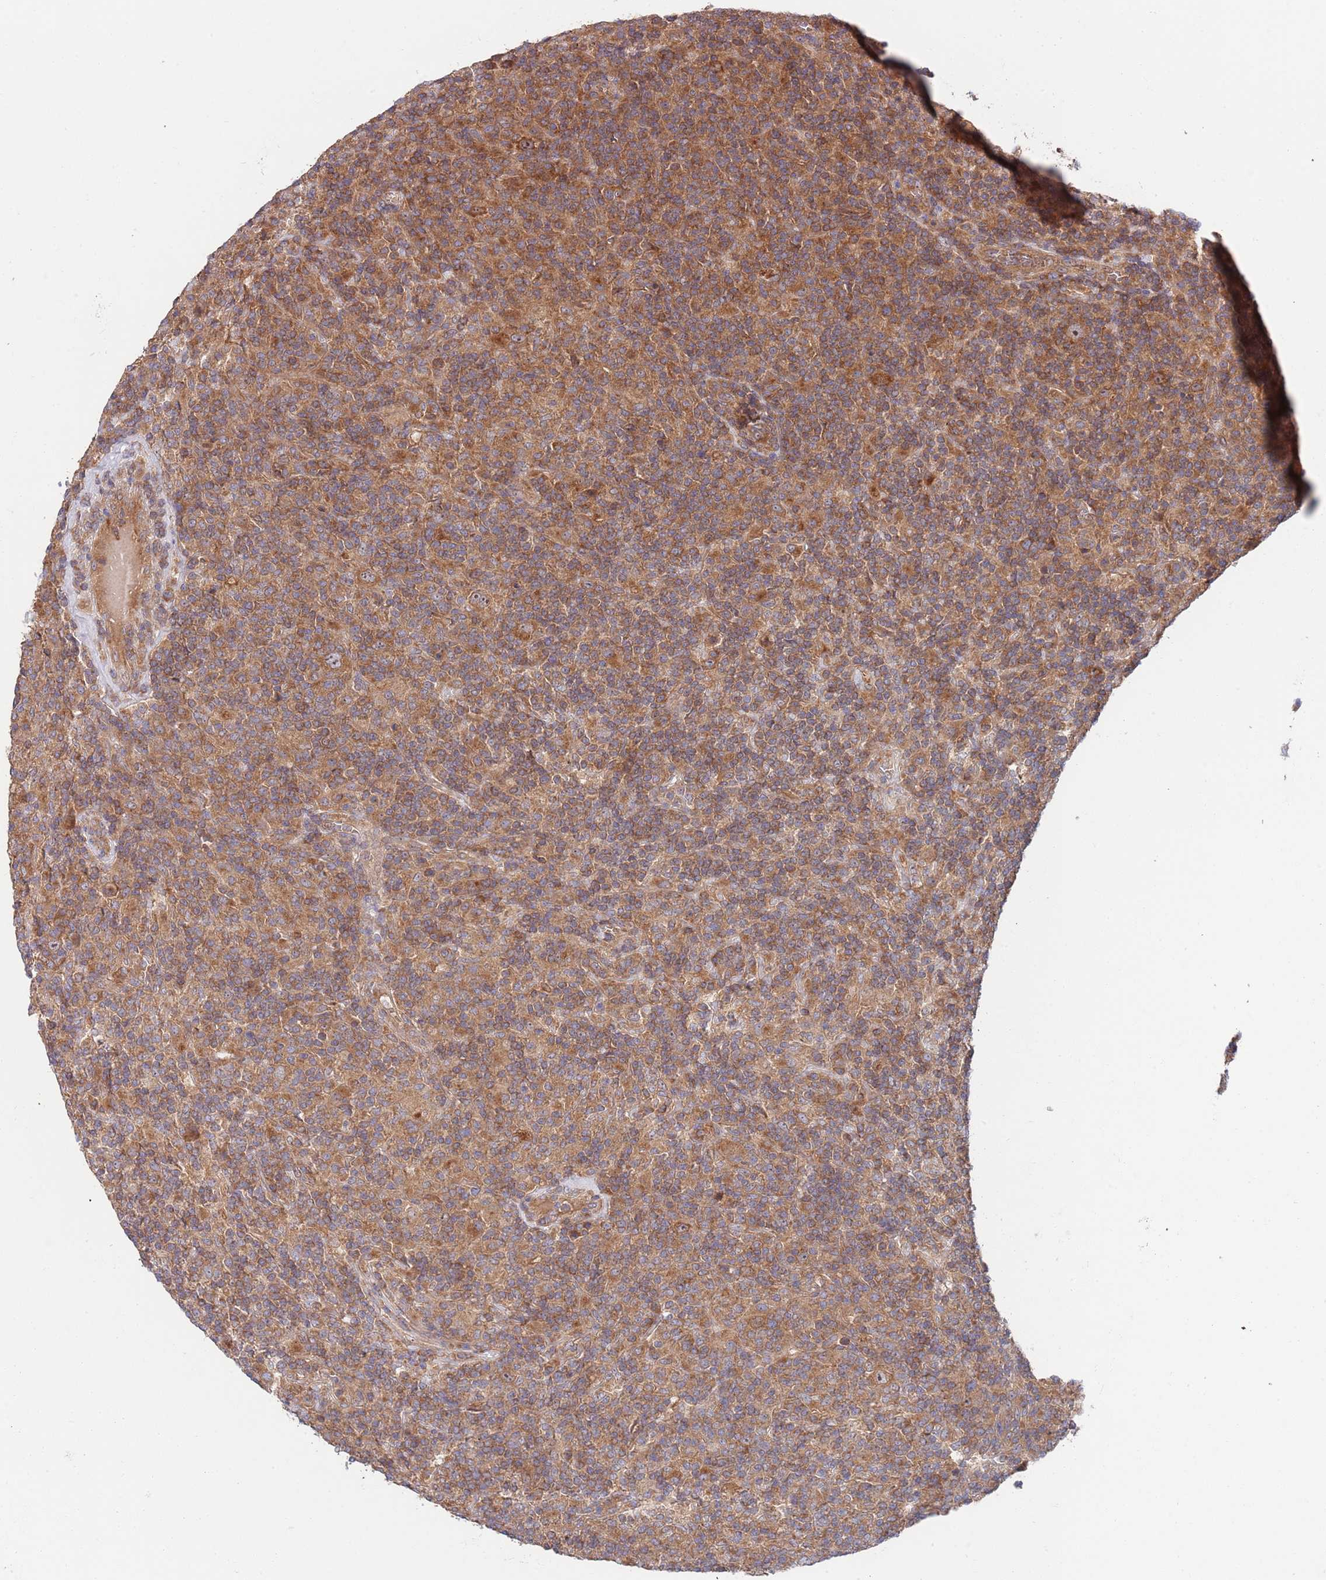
{"staining": {"intensity": "moderate", "quantity": ">75%", "location": "cytoplasmic/membranous"}, "tissue": "lymphoma", "cell_type": "Tumor cells", "image_type": "cancer", "snomed": [{"axis": "morphology", "description": "Hodgkin's disease, NOS"}, {"axis": "topography", "description": "Lymph node"}], "caption": "Immunohistochemistry image of human Hodgkin's disease stained for a protein (brown), which shows medium levels of moderate cytoplasmic/membranous expression in approximately >75% of tumor cells.", "gene": "EIF3F", "patient": {"sex": "male", "age": 70}}